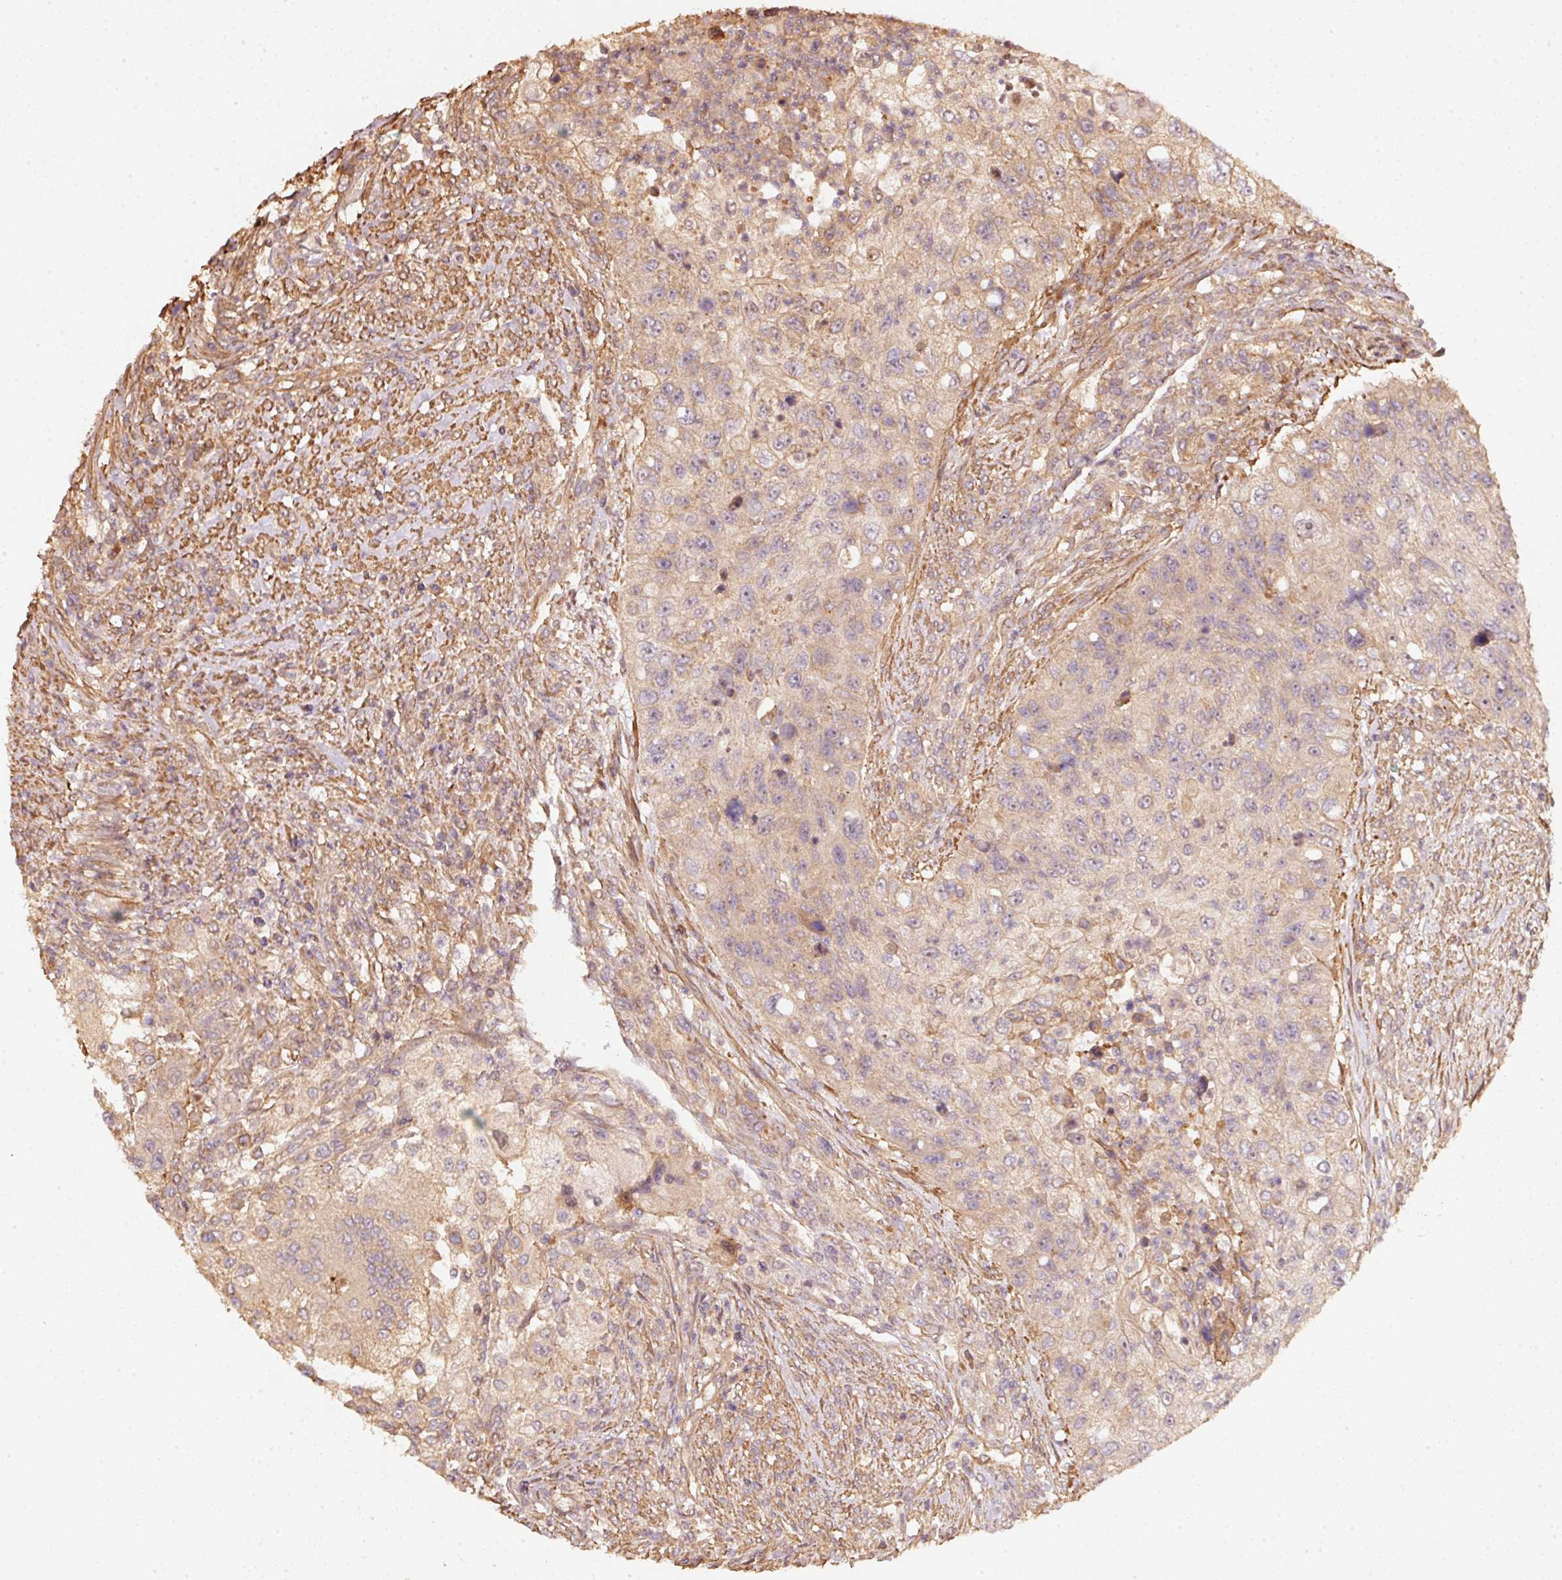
{"staining": {"intensity": "weak", "quantity": "<25%", "location": "cytoplasmic/membranous"}, "tissue": "urothelial cancer", "cell_type": "Tumor cells", "image_type": "cancer", "snomed": [{"axis": "morphology", "description": "Urothelial carcinoma, High grade"}, {"axis": "topography", "description": "Urinary bladder"}], "caption": "The immunohistochemistry (IHC) histopathology image has no significant staining in tumor cells of urothelial cancer tissue.", "gene": "CEP95", "patient": {"sex": "female", "age": 60}}